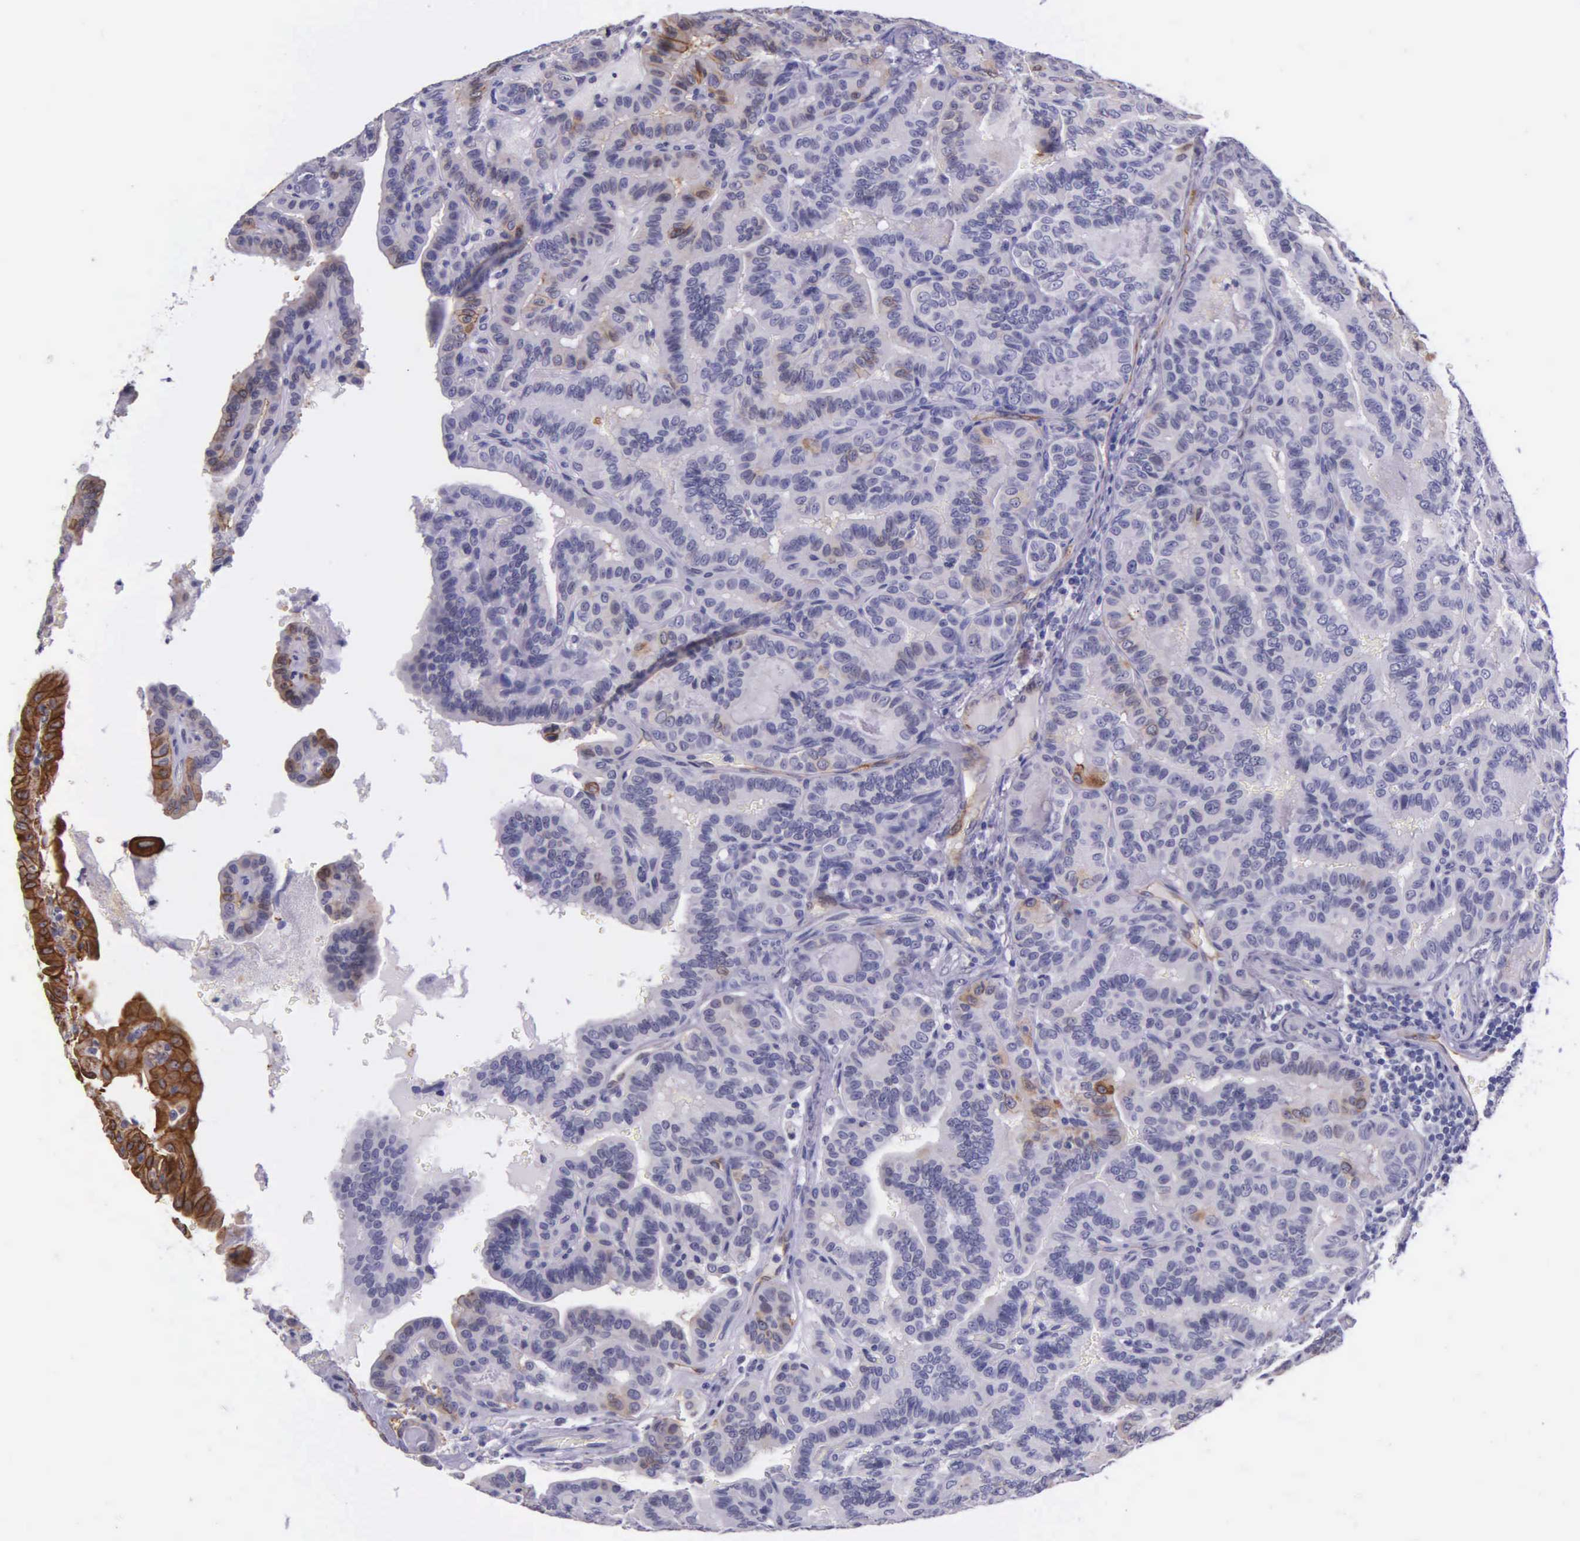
{"staining": {"intensity": "moderate", "quantity": "25%-75%", "location": "cytoplasmic/membranous"}, "tissue": "thyroid cancer", "cell_type": "Tumor cells", "image_type": "cancer", "snomed": [{"axis": "morphology", "description": "Papillary adenocarcinoma, NOS"}, {"axis": "topography", "description": "Thyroid gland"}], "caption": "Moderate cytoplasmic/membranous protein positivity is appreciated in approximately 25%-75% of tumor cells in thyroid cancer (papillary adenocarcinoma).", "gene": "AHNAK2", "patient": {"sex": "male", "age": 87}}